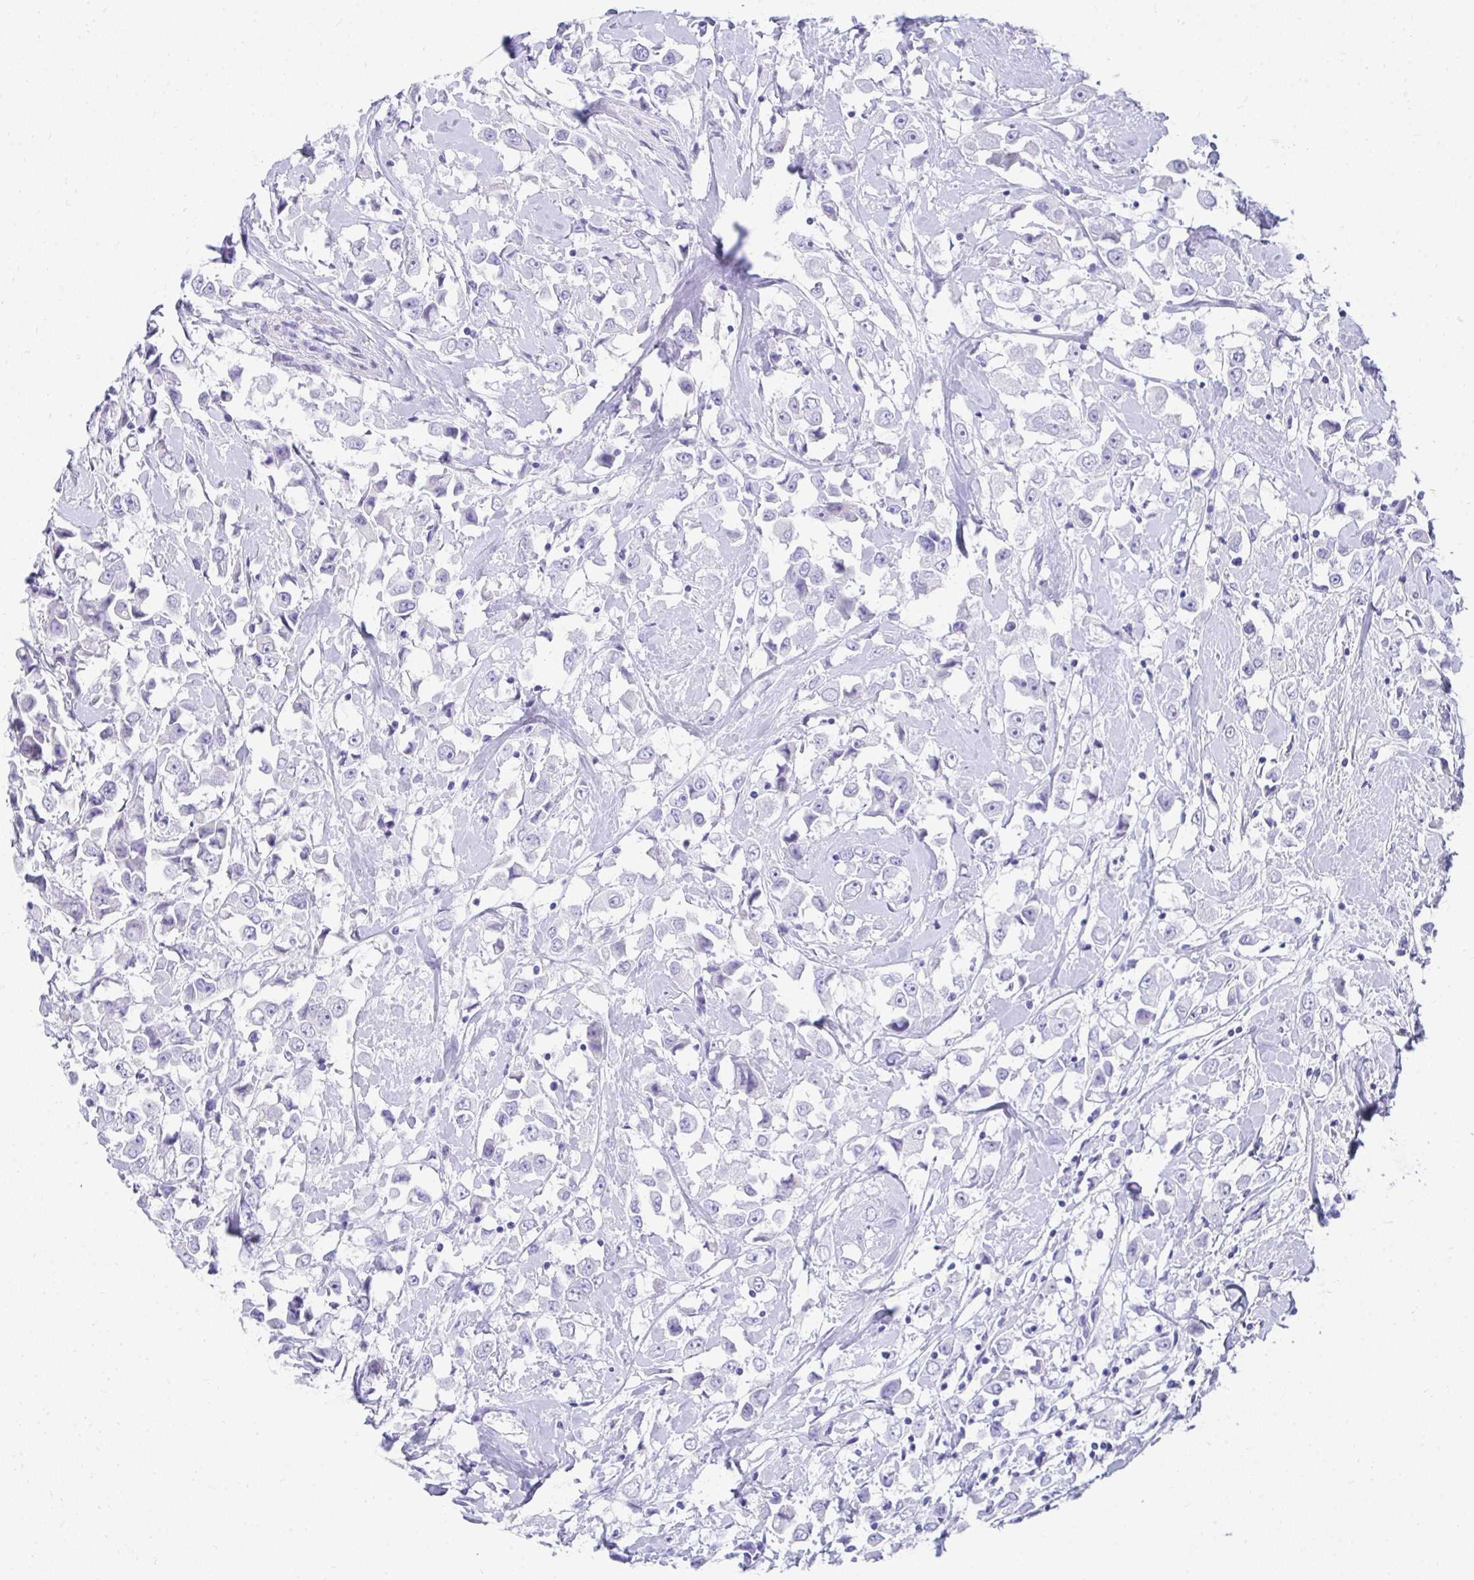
{"staining": {"intensity": "negative", "quantity": "none", "location": "none"}, "tissue": "breast cancer", "cell_type": "Tumor cells", "image_type": "cancer", "snomed": [{"axis": "morphology", "description": "Duct carcinoma"}, {"axis": "topography", "description": "Breast"}], "caption": "Immunohistochemistry micrograph of human breast cancer stained for a protein (brown), which displays no staining in tumor cells.", "gene": "TNNT1", "patient": {"sex": "female", "age": 61}}